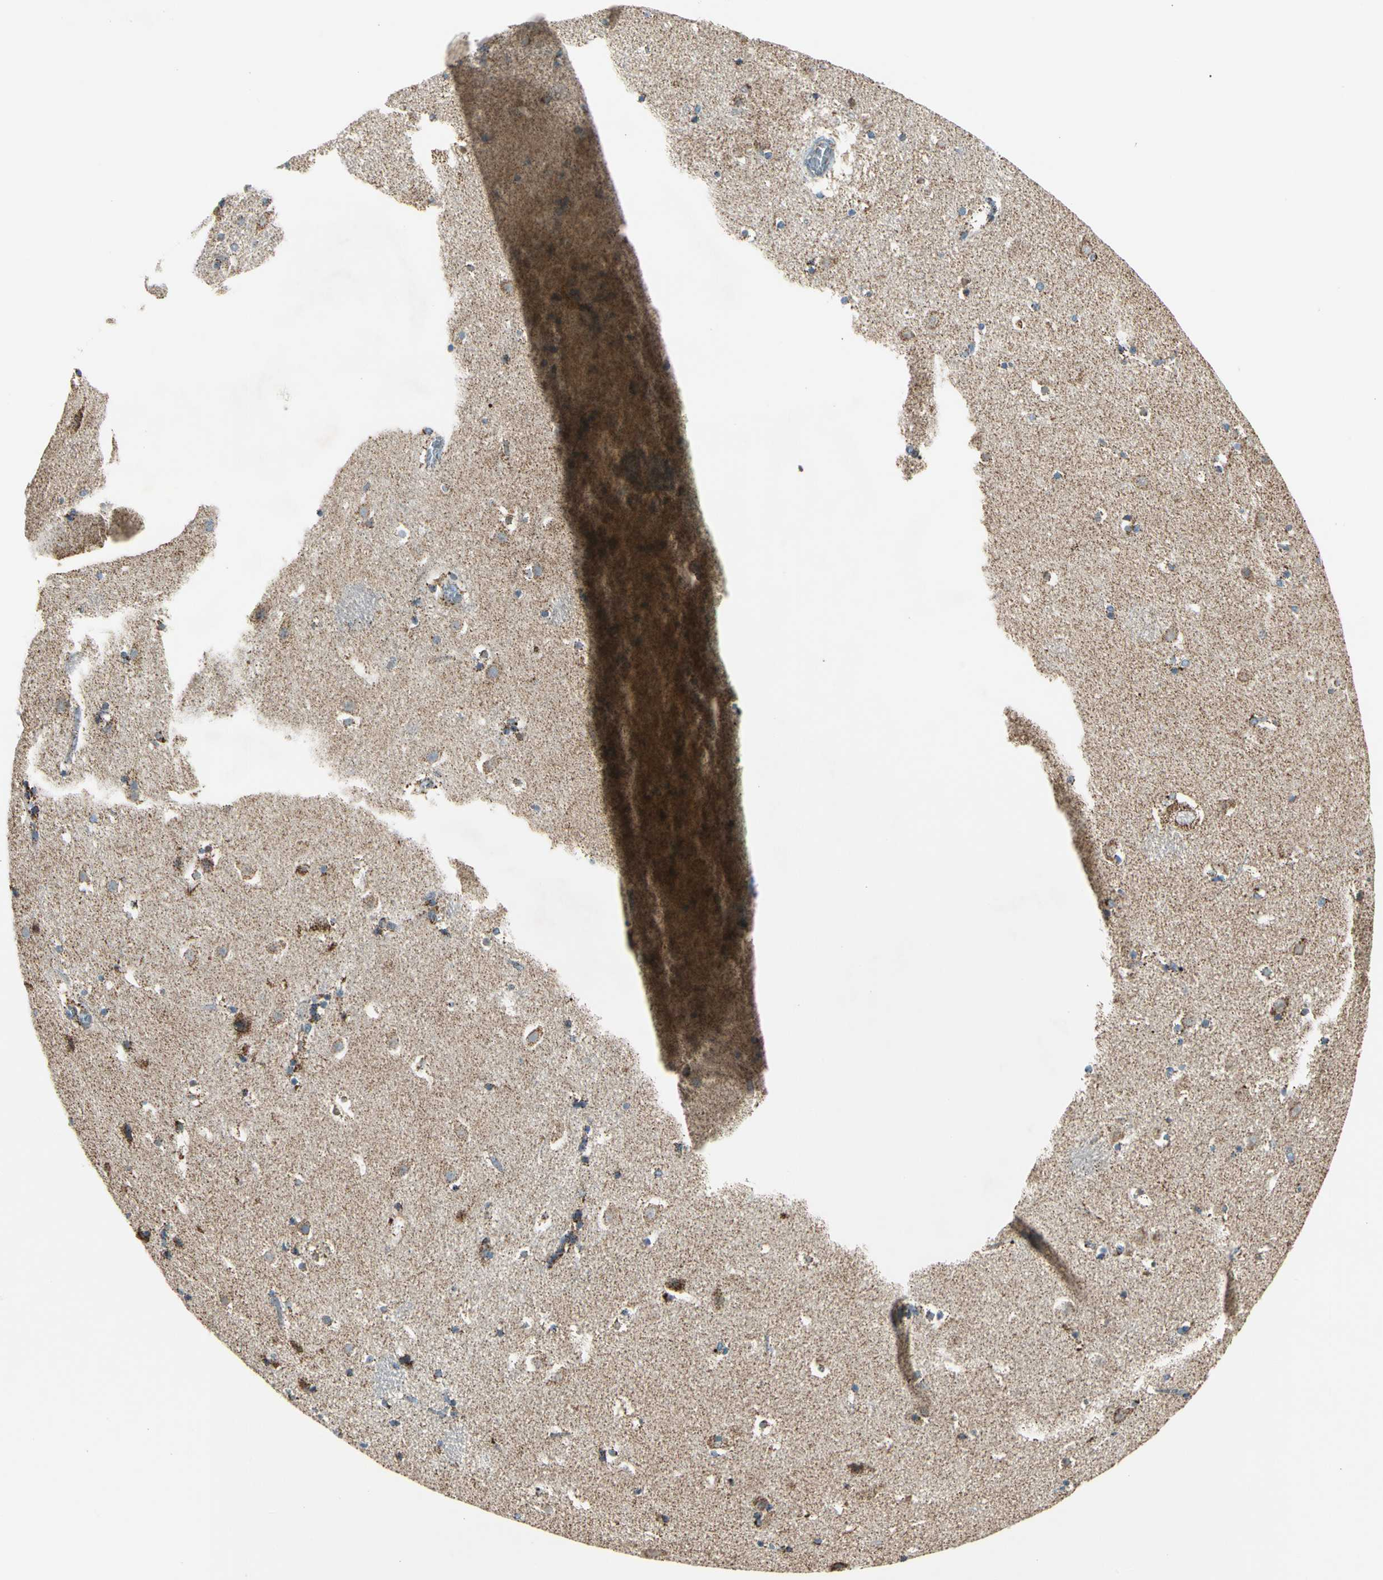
{"staining": {"intensity": "moderate", "quantity": ">75%", "location": "cytoplasmic/membranous"}, "tissue": "caudate", "cell_type": "Glial cells", "image_type": "normal", "snomed": [{"axis": "morphology", "description": "Normal tissue, NOS"}, {"axis": "topography", "description": "Lateral ventricle wall"}], "caption": "Brown immunohistochemical staining in benign caudate reveals moderate cytoplasmic/membranous positivity in approximately >75% of glial cells. (DAB (3,3'-diaminobenzidine) = brown stain, brightfield microscopy at high magnification).", "gene": "ME2", "patient": {"sex": "male", "age": 45}}